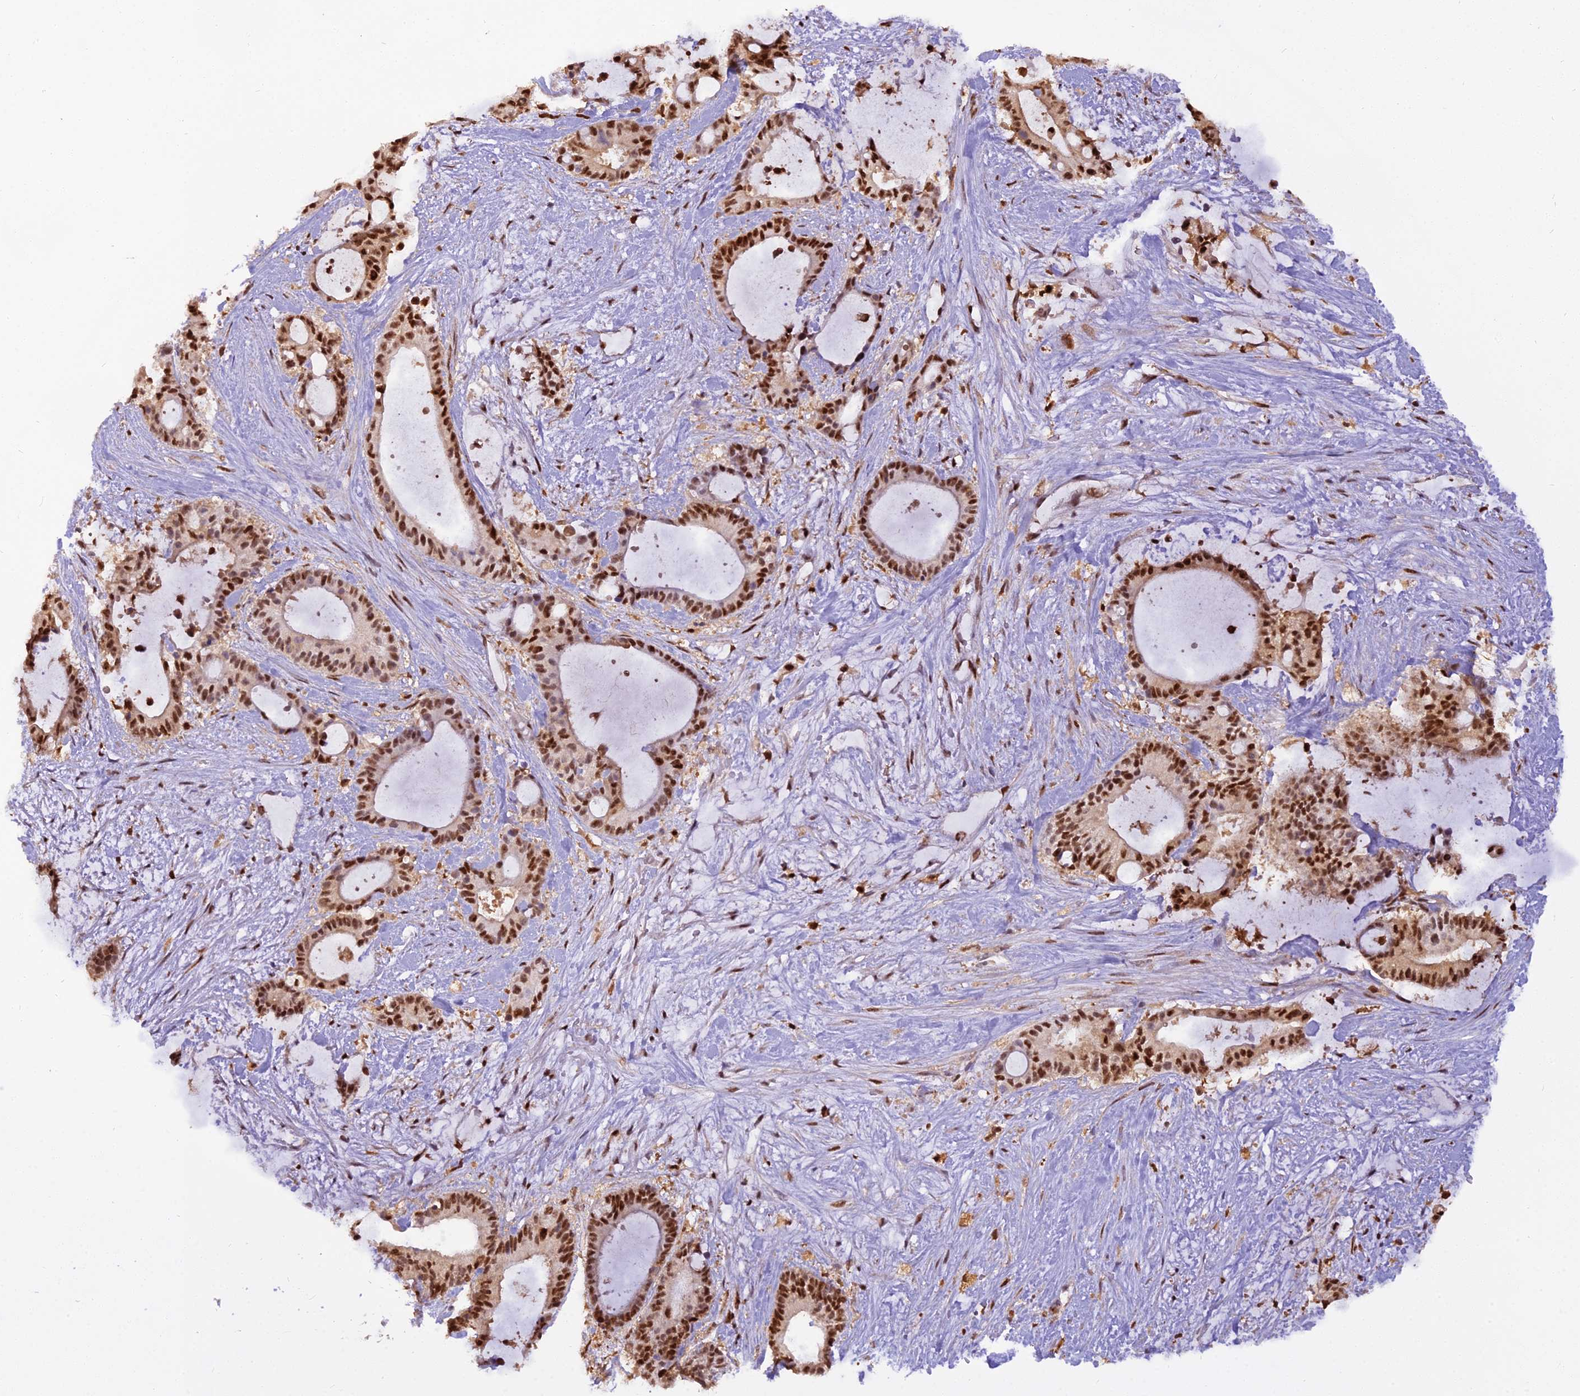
{"staining": {"intensity": "moderate", "quantity": ">75%", "location": "nuclear"}, "tissue": "liver cancer", "cell_type": "Tumor cells", "image_type": "cancer", "snomed": [{"axis": "morphology", "description": "Normal tissue, NOS"}, {"axis": "morphology", "description": "Cholangiocarcinoma"}, {"axis": "topography", "description": "Liver"}, {"axis": "topography", "description": "Peripheral nerve tissue"}], "caption": "Cholangiocarcinoma (liver) tissue demonstrates moderate nuclear positivity in about >75% of tumor cells, visualized by immunohistochemistry.", "gene": "NPEPL1", "patient": {"sex": "female", "age": 73}}